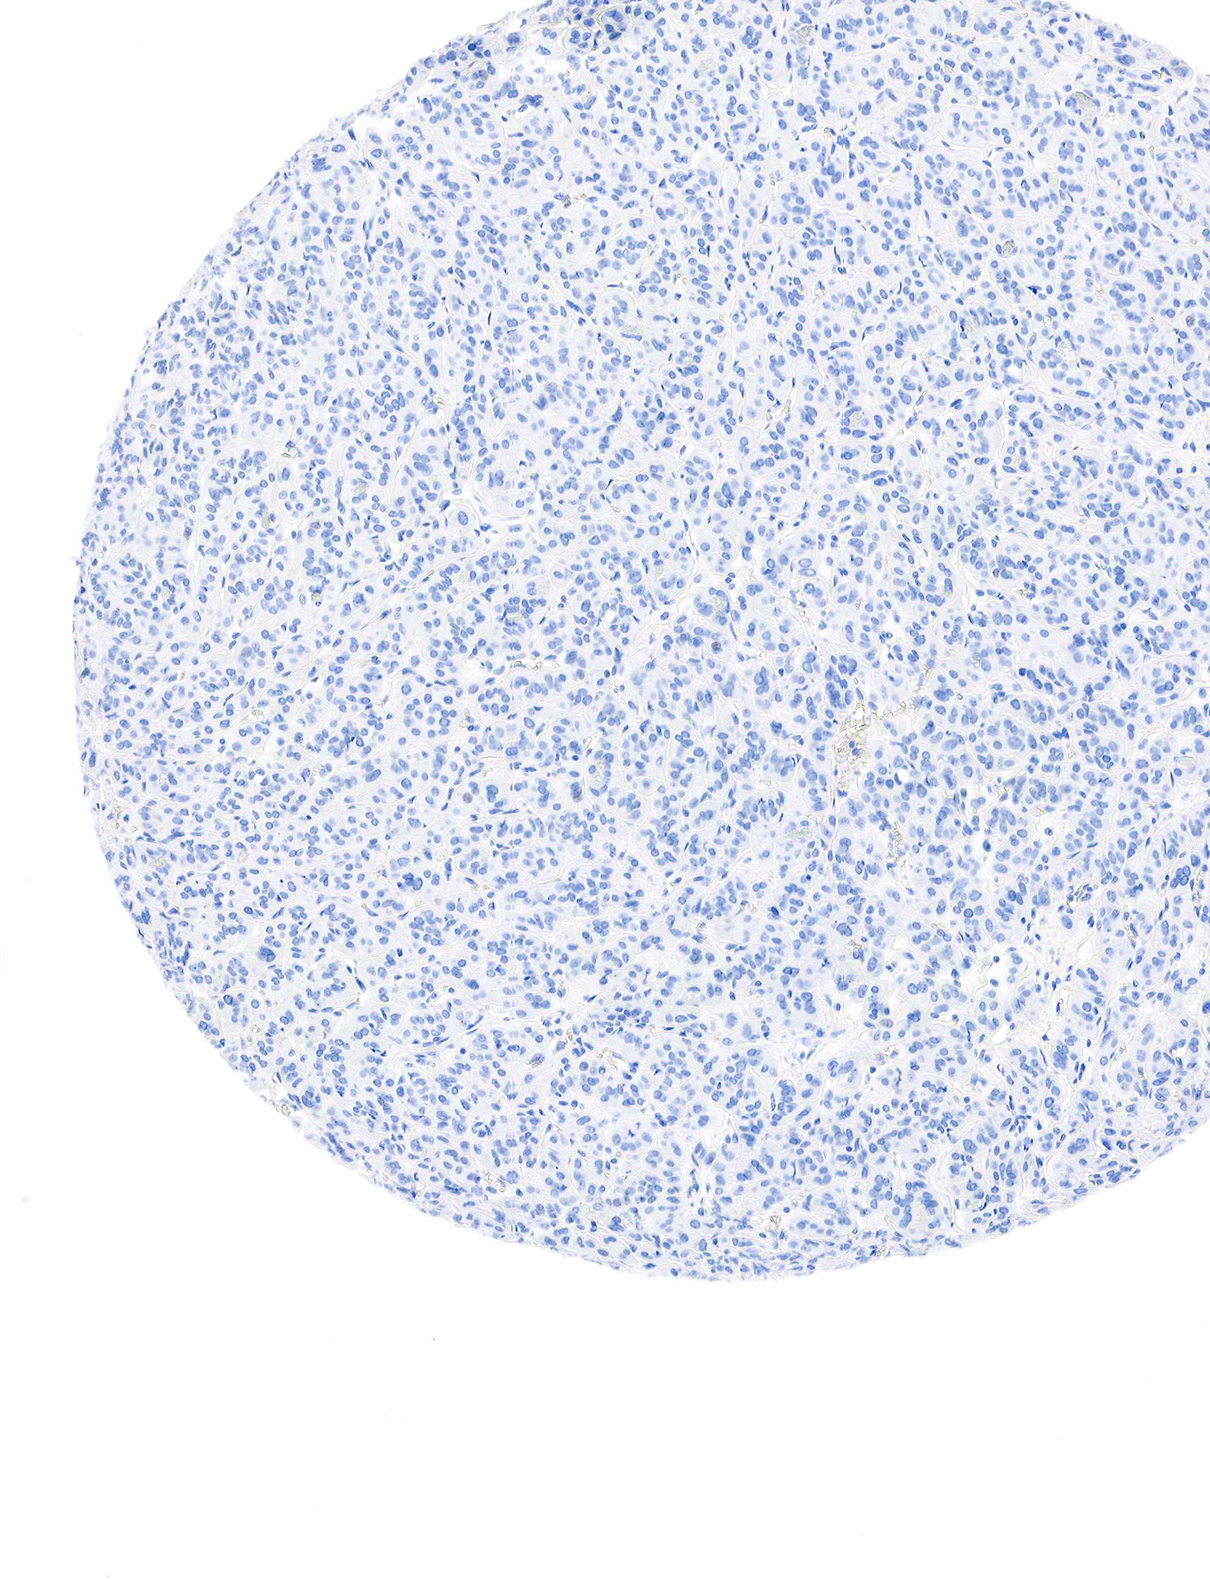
{"staining": {"intensity": "negative", "quantity": "none", "location": "none"}, "tissue": "thyroid cancer", "cell_type": "Tumor cells", "image_type": "cancer", "snomed": [{"axis": "morphology", "description": "Follicular adenoma carcinoma, NOS"}, {"axis": "topography", "description": "Thyroid gland"}], "caption": "Immunohistochemical staining of human follicular adenoma carcinoma (thyroid) shows no significant positivity in tumor cells.", "gene": "PTH", "patient": {"sex": "female", "age": 71}}